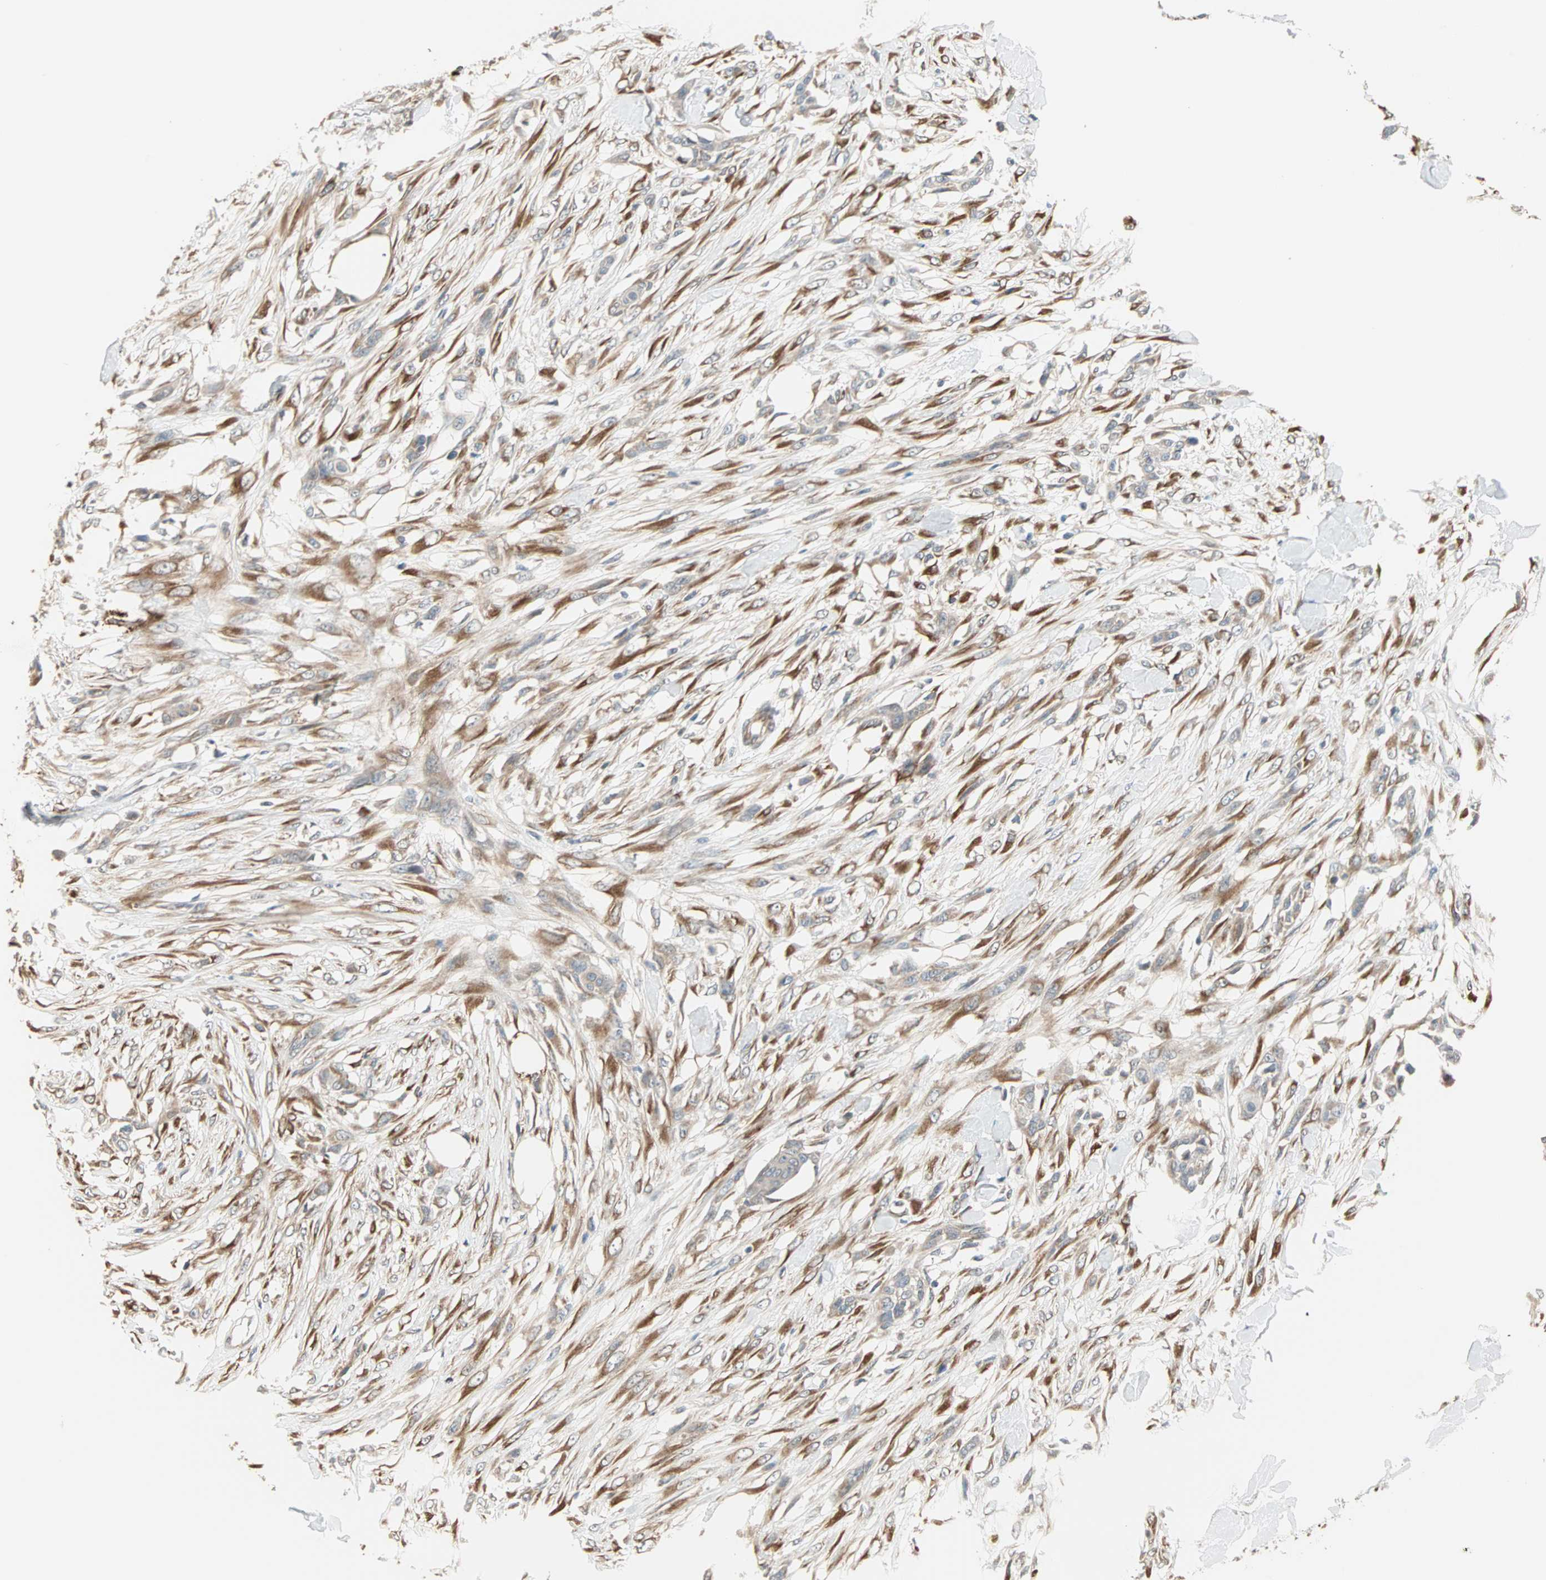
{"staining": {"intensity": "weak", "quantity": ">75%", "location": "cytoplasmic/membranous"}, "tissue": "skin cancer", "cell_type": "Tumor cells", "image_type": "cancer", "snomed": [{"axis": "morphology", "description": "Squamous cell carcinoma, NOS"}, {"axis": "topography", "description": "Skin"}], "caption": "Brown immunohistochemical staining in human skin cancer demonstrates weak cytoplasmic/membranous positivity in about >75% of tumor cells.", "gene": "SAR1A", "patient": {"sex": "female", "age": 59}}